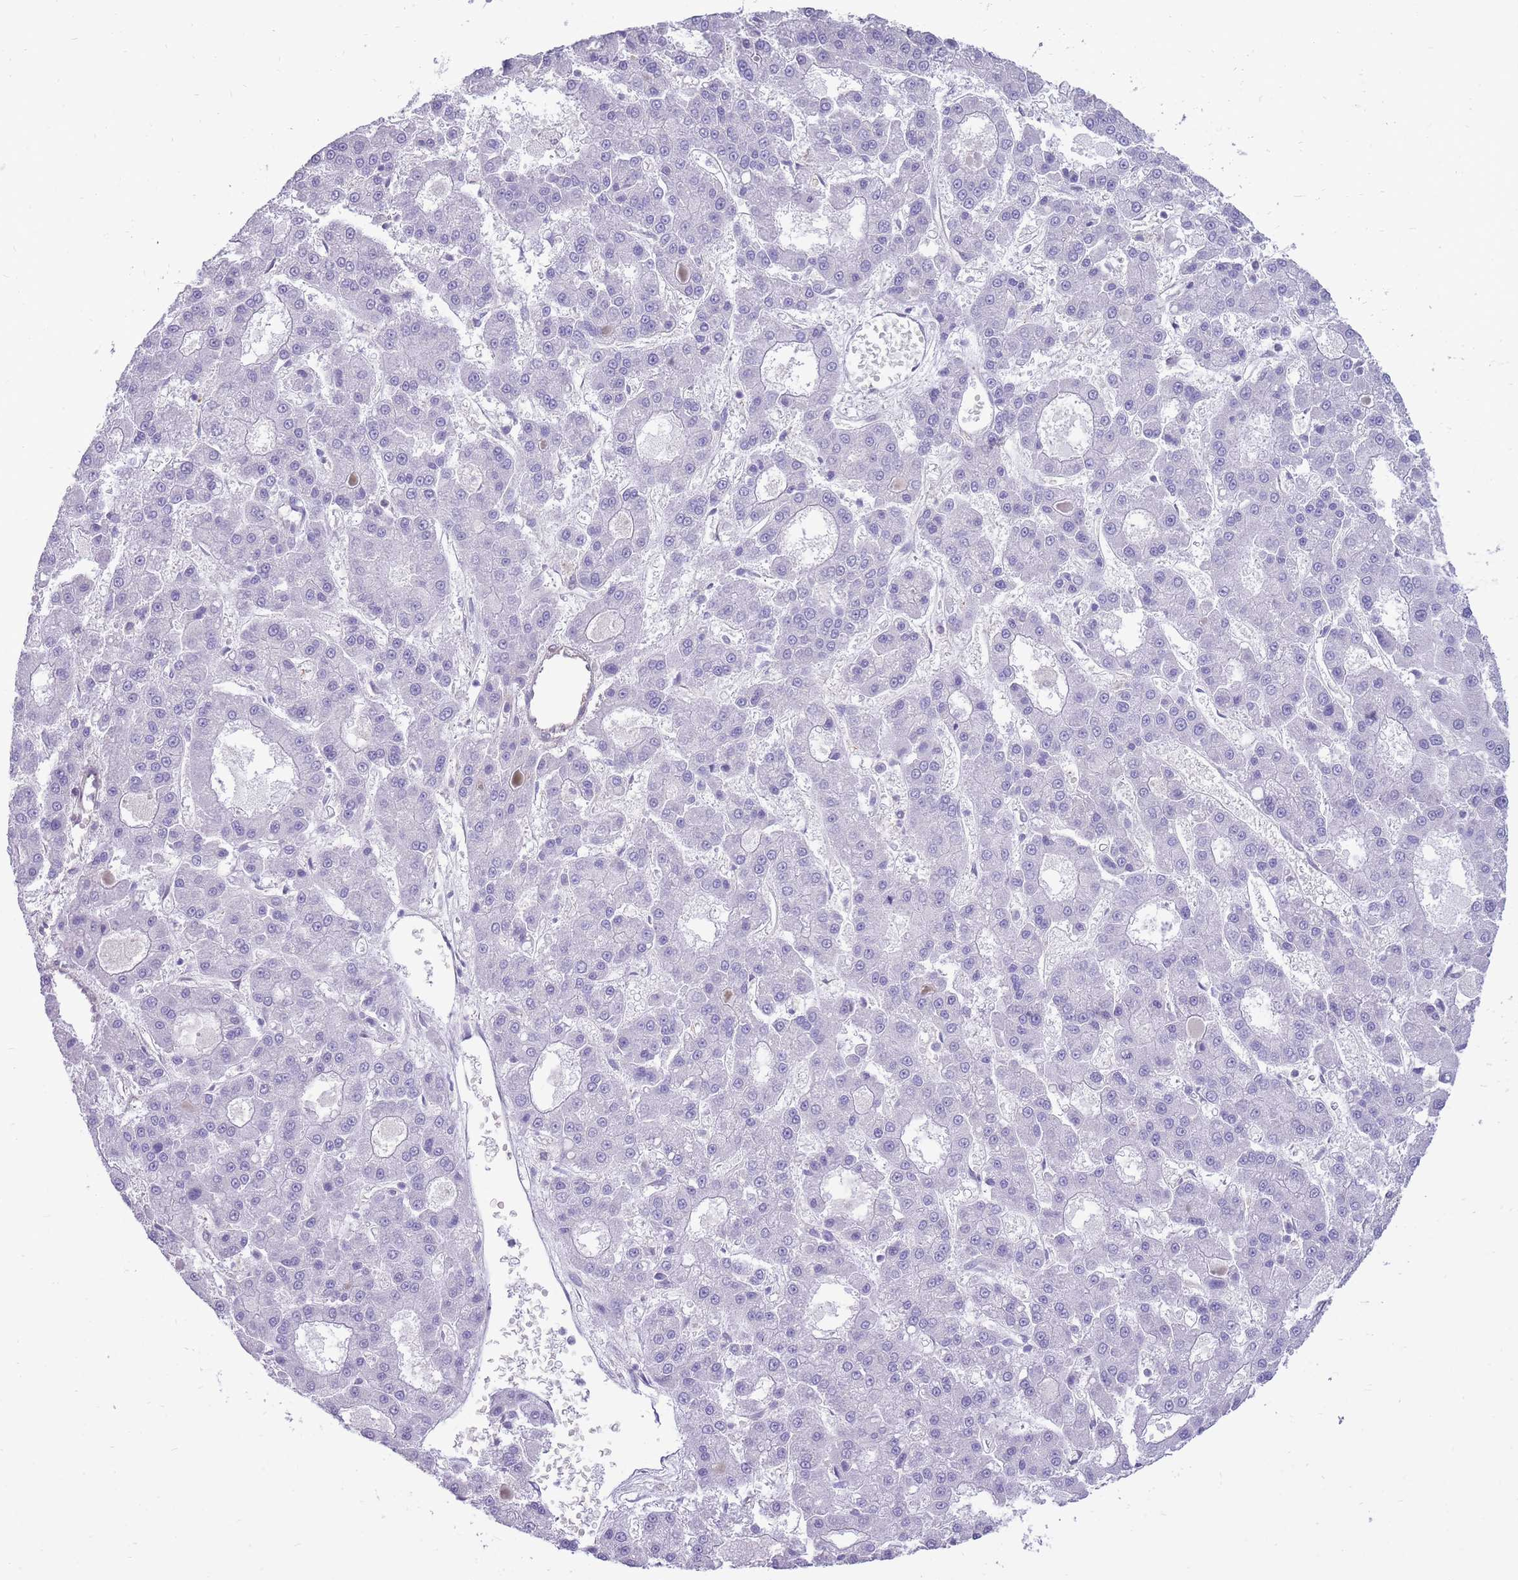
{"staining": {"intensity": "negative", "quantity": "none", "location": "none"}, "tissue": "liver cancer", "cell_type": "Tumor cells", "image_type": "cancer", "snomed": [{"axis": "morphology", "description": "Carcinoma, Hepatocellular, NOS"}, {"axis": "topography", "description": "Liver"}], "caption": "Immunohistochemistry histopathology image of neoplastic tissue: liver cancer (hepatocellular carcinoma) stained with DAB shows no significant protein positivity in tumor cells.", "gene": "RGS11", "patient": {"sex": "male", "age": 70}}